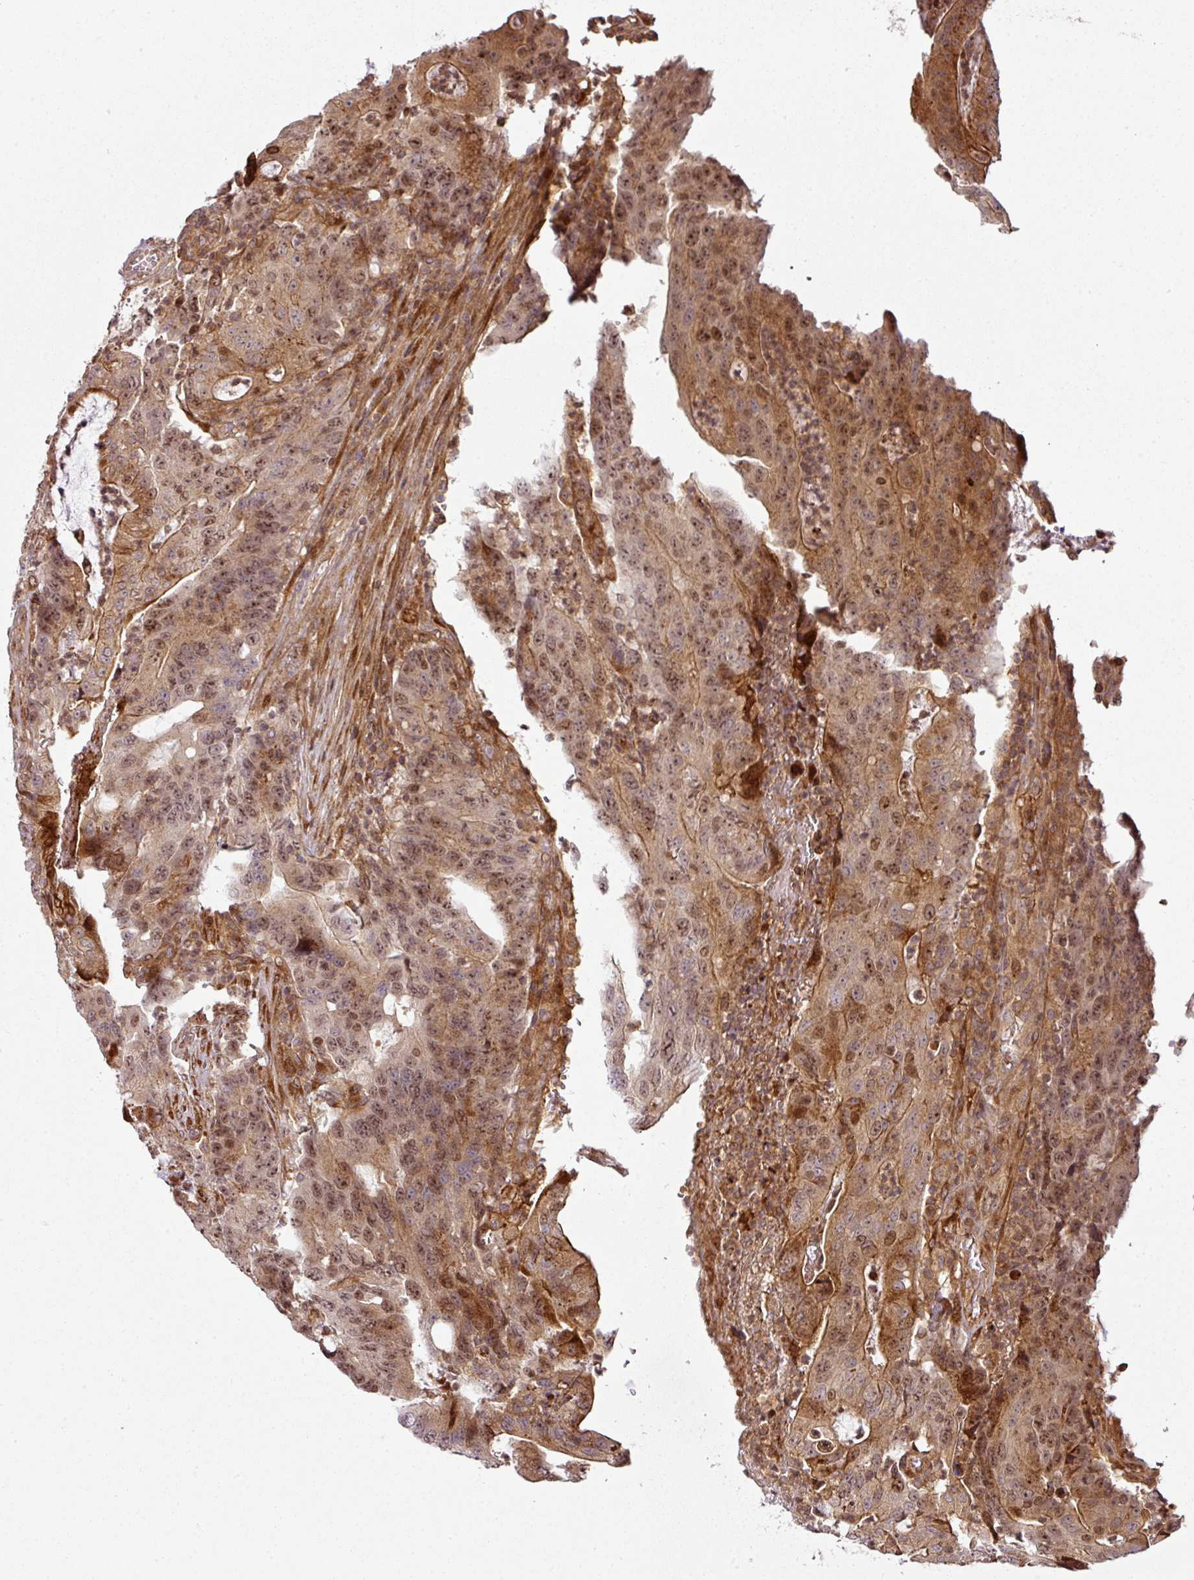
{"staining": {"intensity": "moderate", "quantity": ">75%", "location": "cytoplasmic/membranous,nuclear"}, "tissue": "colorectal cancer", "cell_type": "Tumor cells", "image_type": "cancer", "snomed": [{"axis": "morphology", "description": "Adenocarcinoma, NOS"}, {"axis": "topography", "description": "Colon"}], "caption": "Colorectal adenocarcinoma stained for a protein (brown) demonstrates moderate cytoplasmic/membranous and nuclear positive expression in about >75% of tumor cells.", "gene": "ATAT1", "patient": {"sex": "male", "age": 83}}